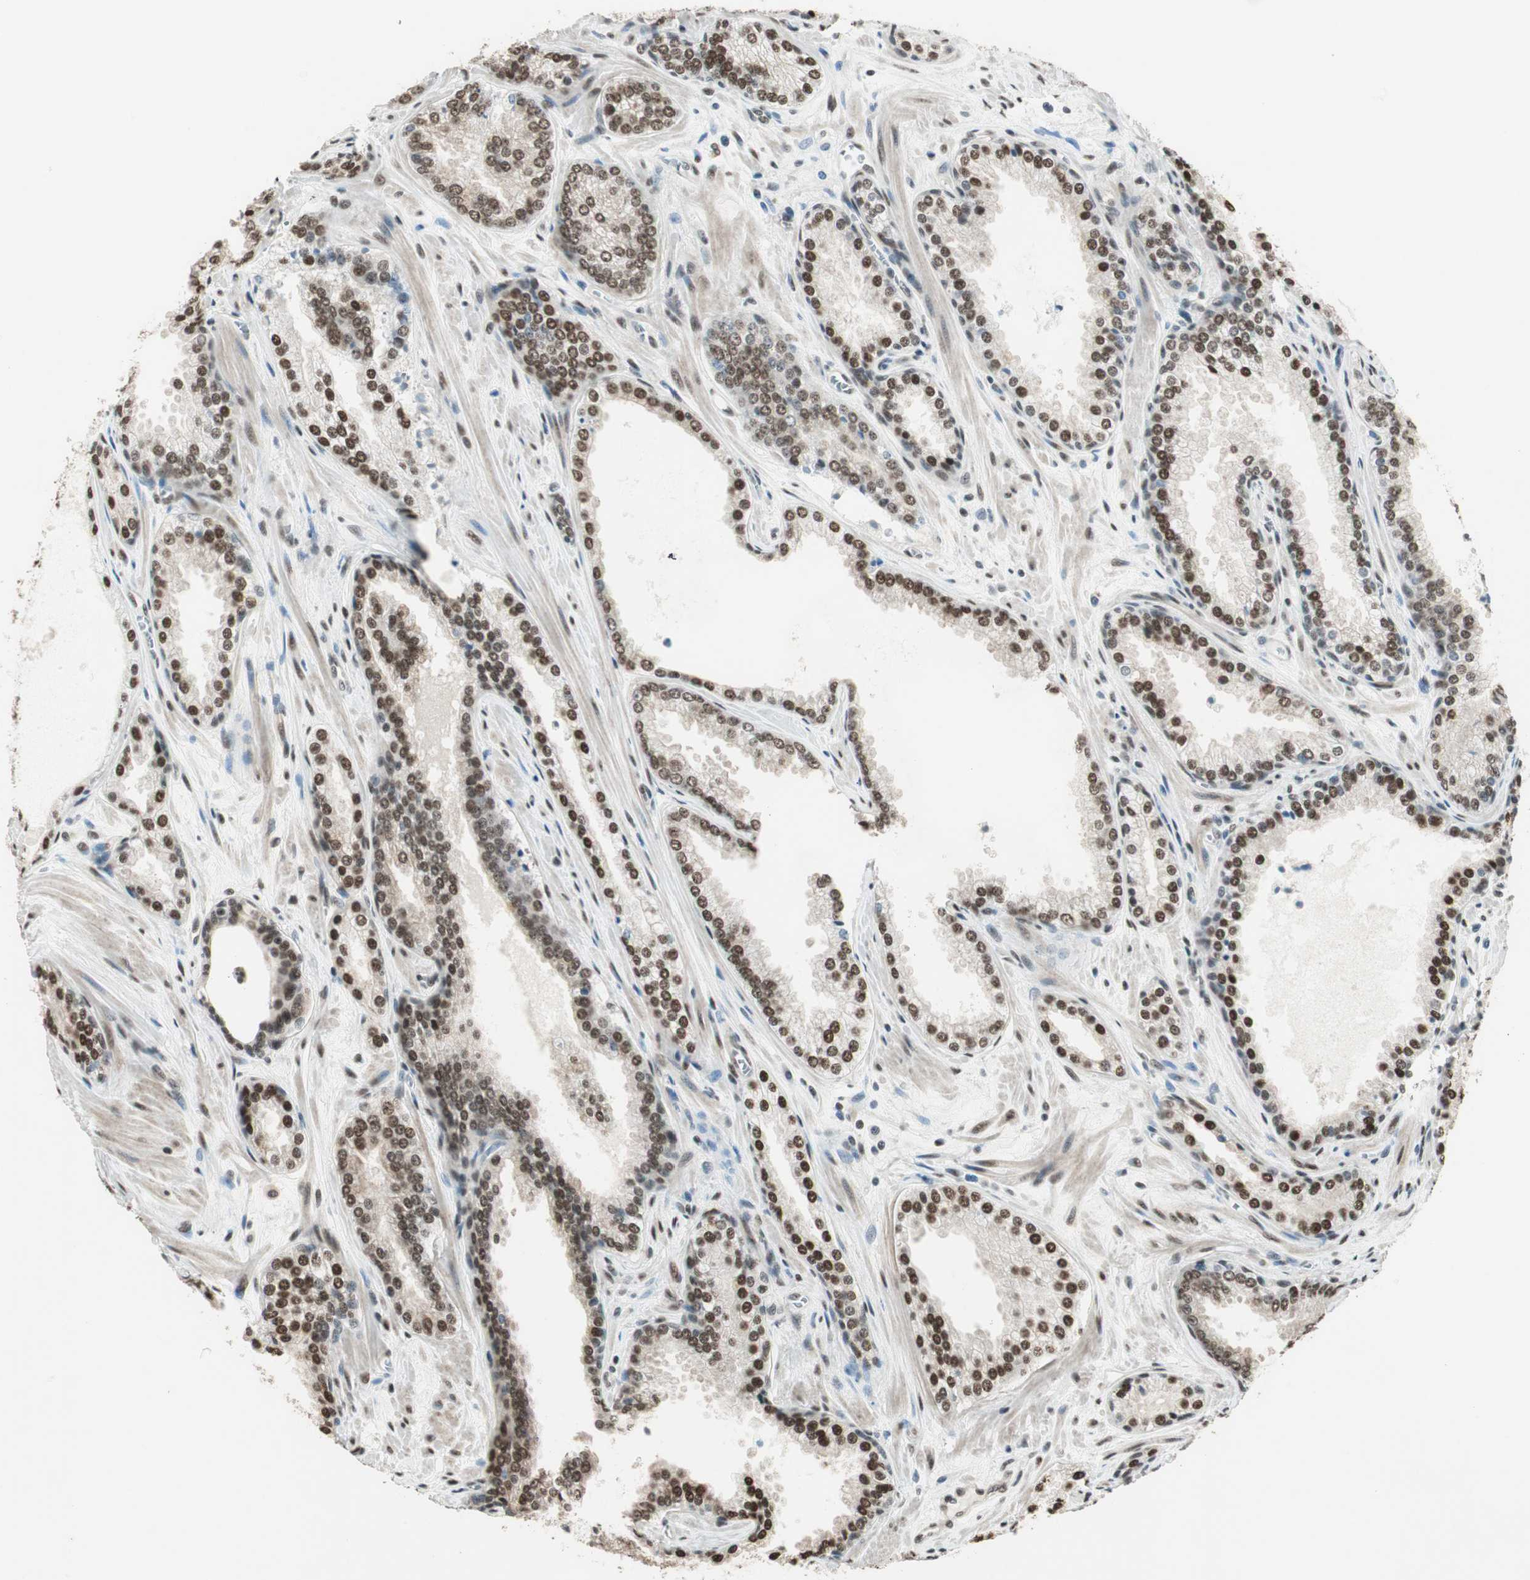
{"staining": {"intensity": "strong", "quantity": ">75%", "location": "nuclear"}, "tissue": "prostate cancer", "cell_type": "Tumor cells", "image_type": "cancer", "snomed": [{"axis": "morphology", "description": "Adenocarcinoma, Low grade"}, {"axis": "topography", "description": "Prostate"}], "caption": "Prostate cancer was stained to show a protein in brown. There is high levels of strong nuclear positivity in about >75% of tumor cells. The staining is performed using DAB (3,3'-diaminobenzidine) brown chromogen to label protein expression. The nuclei are counter-stained blue using hematoxylin.", "gene": "ZBTB17", "patient": {"sex": "male", "age": 60}}